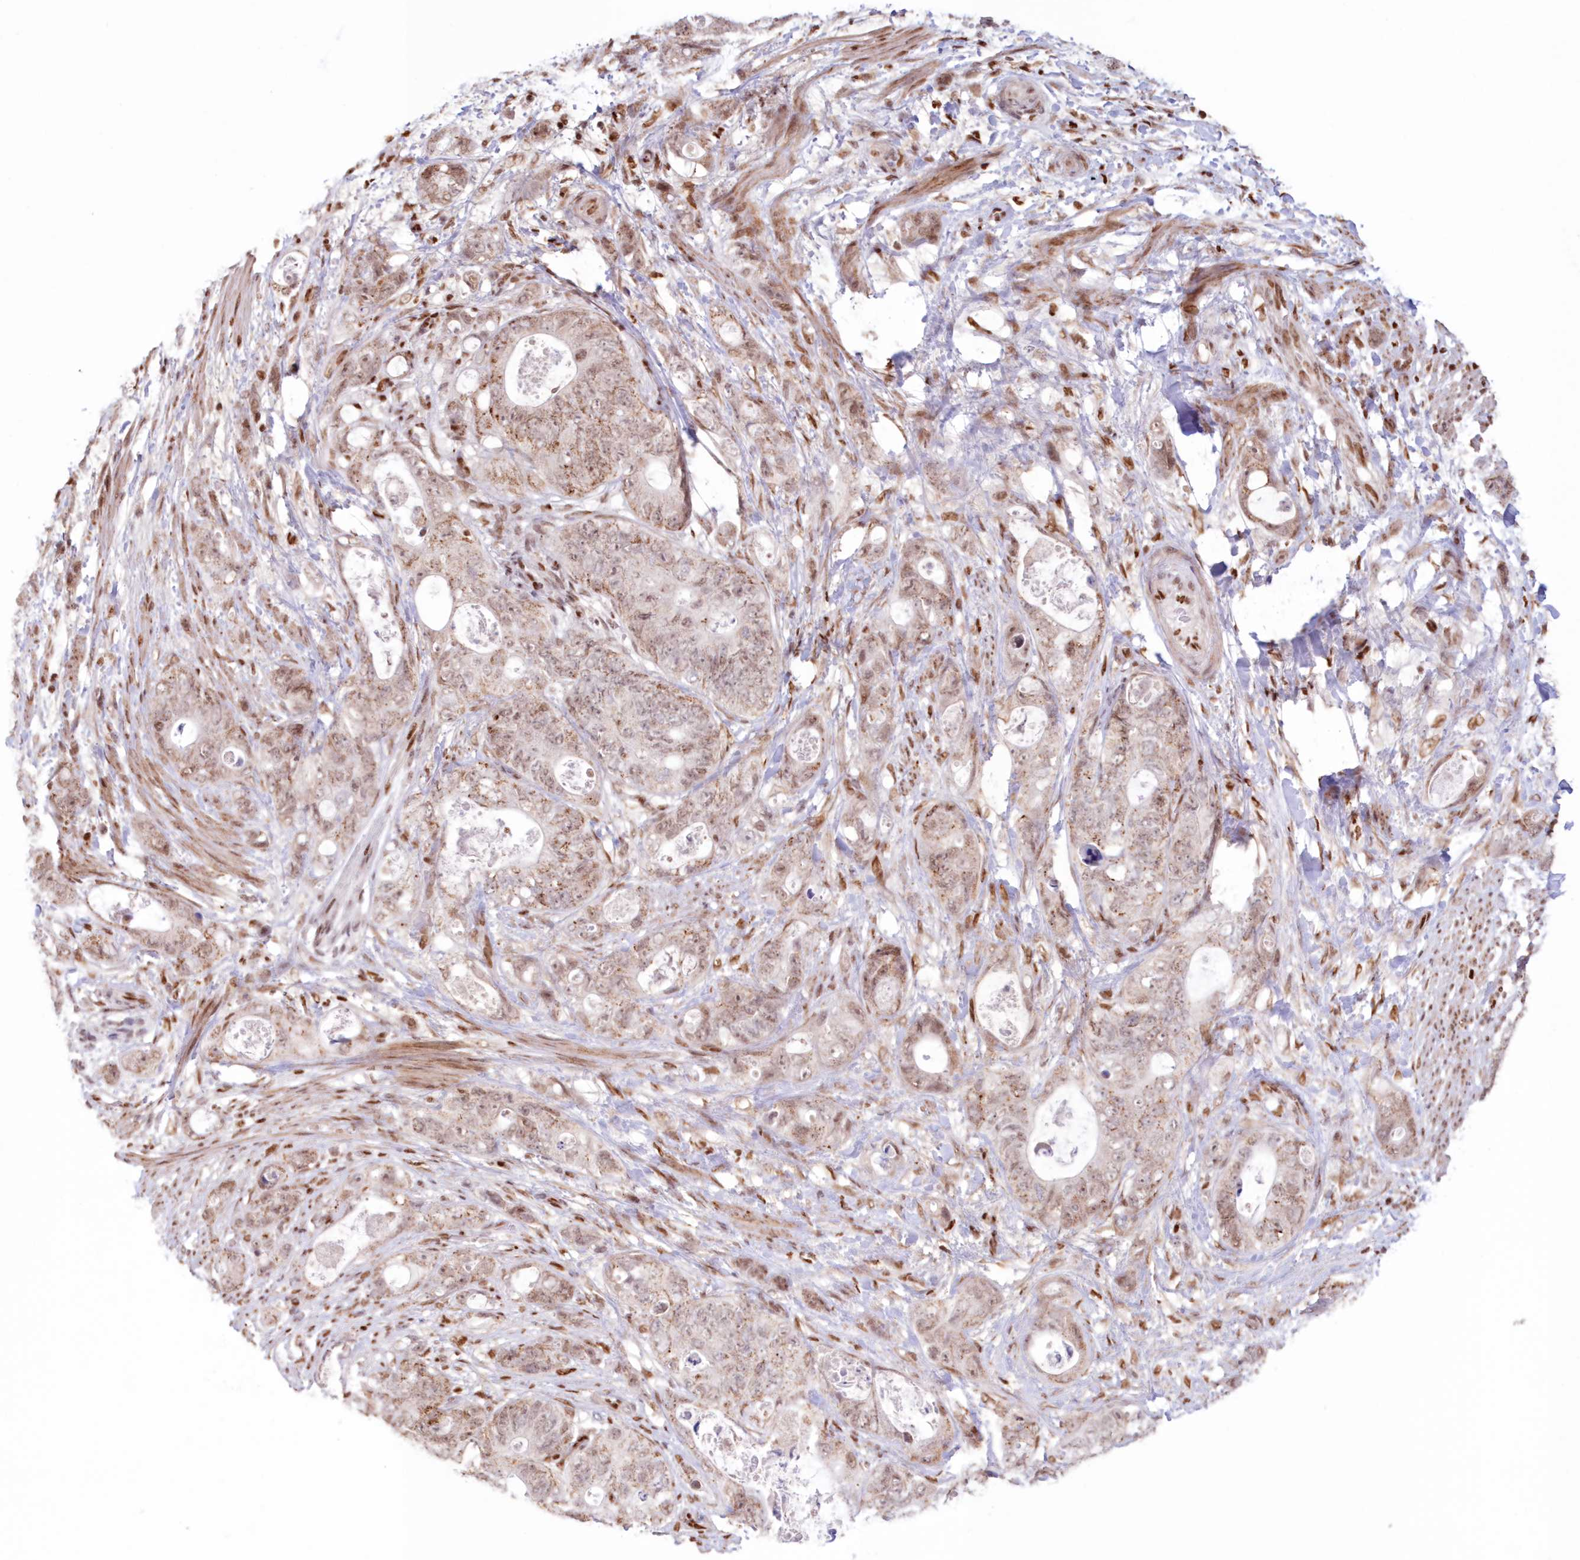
{"staining": {"intensity": "weak", "quantity": ">75%", "location": "cytoplasmic/membranous,nuclear"}, "tissue": "stomach cancer", "cell_type": "Tumor cells", "image_type": "cancer", "snomed": [{"axis": "morphology", "description": "Adenocarcinoma, NOS"}, {"axis": "topography", "description": "Stomach"}], "caption": "Weak cytoplasmic/membranous and nuclear positivity for a protein is present in about >75% of tumor cells of stomach cancer using IHC.", "gene": "POLR2B", "patient": {"sex": "female", "age": 89}}